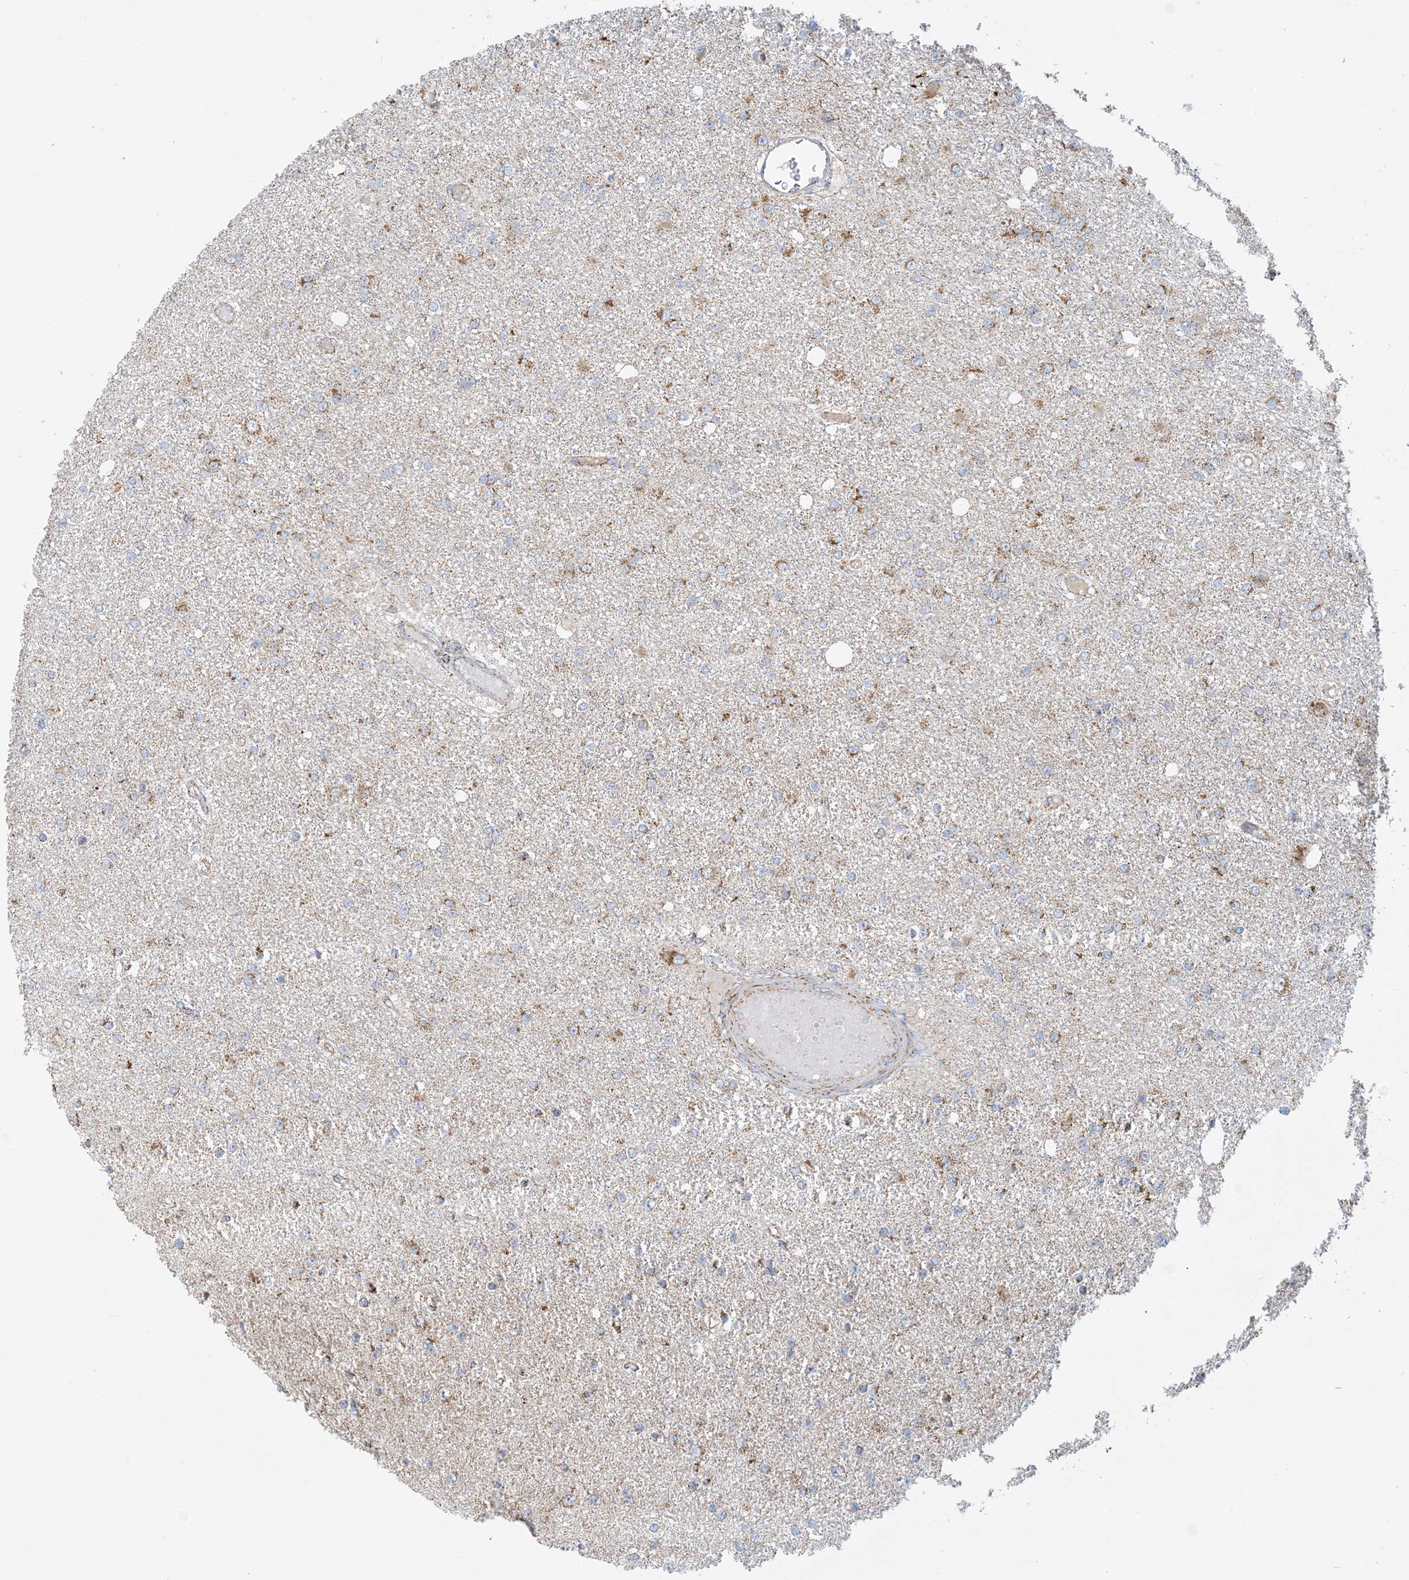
{"staining": {"intensity": "moderate", "quantity": "25%-75%", "location": "cytoplasmic/membranous"}, "tissue": "glioma", "cell_type": "Tumor cells", "image_type": "cancer", "snomed": [{"axis": "morphology", "description": "Glioma, malignant, Low grade"}, {"axis": "topography", "description": "Brain"}], "caption": "Human glioma stained with a protein marker shows moderate staining in tumor cells.", "gene": "COA3", "patient": {"sex": "female", "age": 22}}